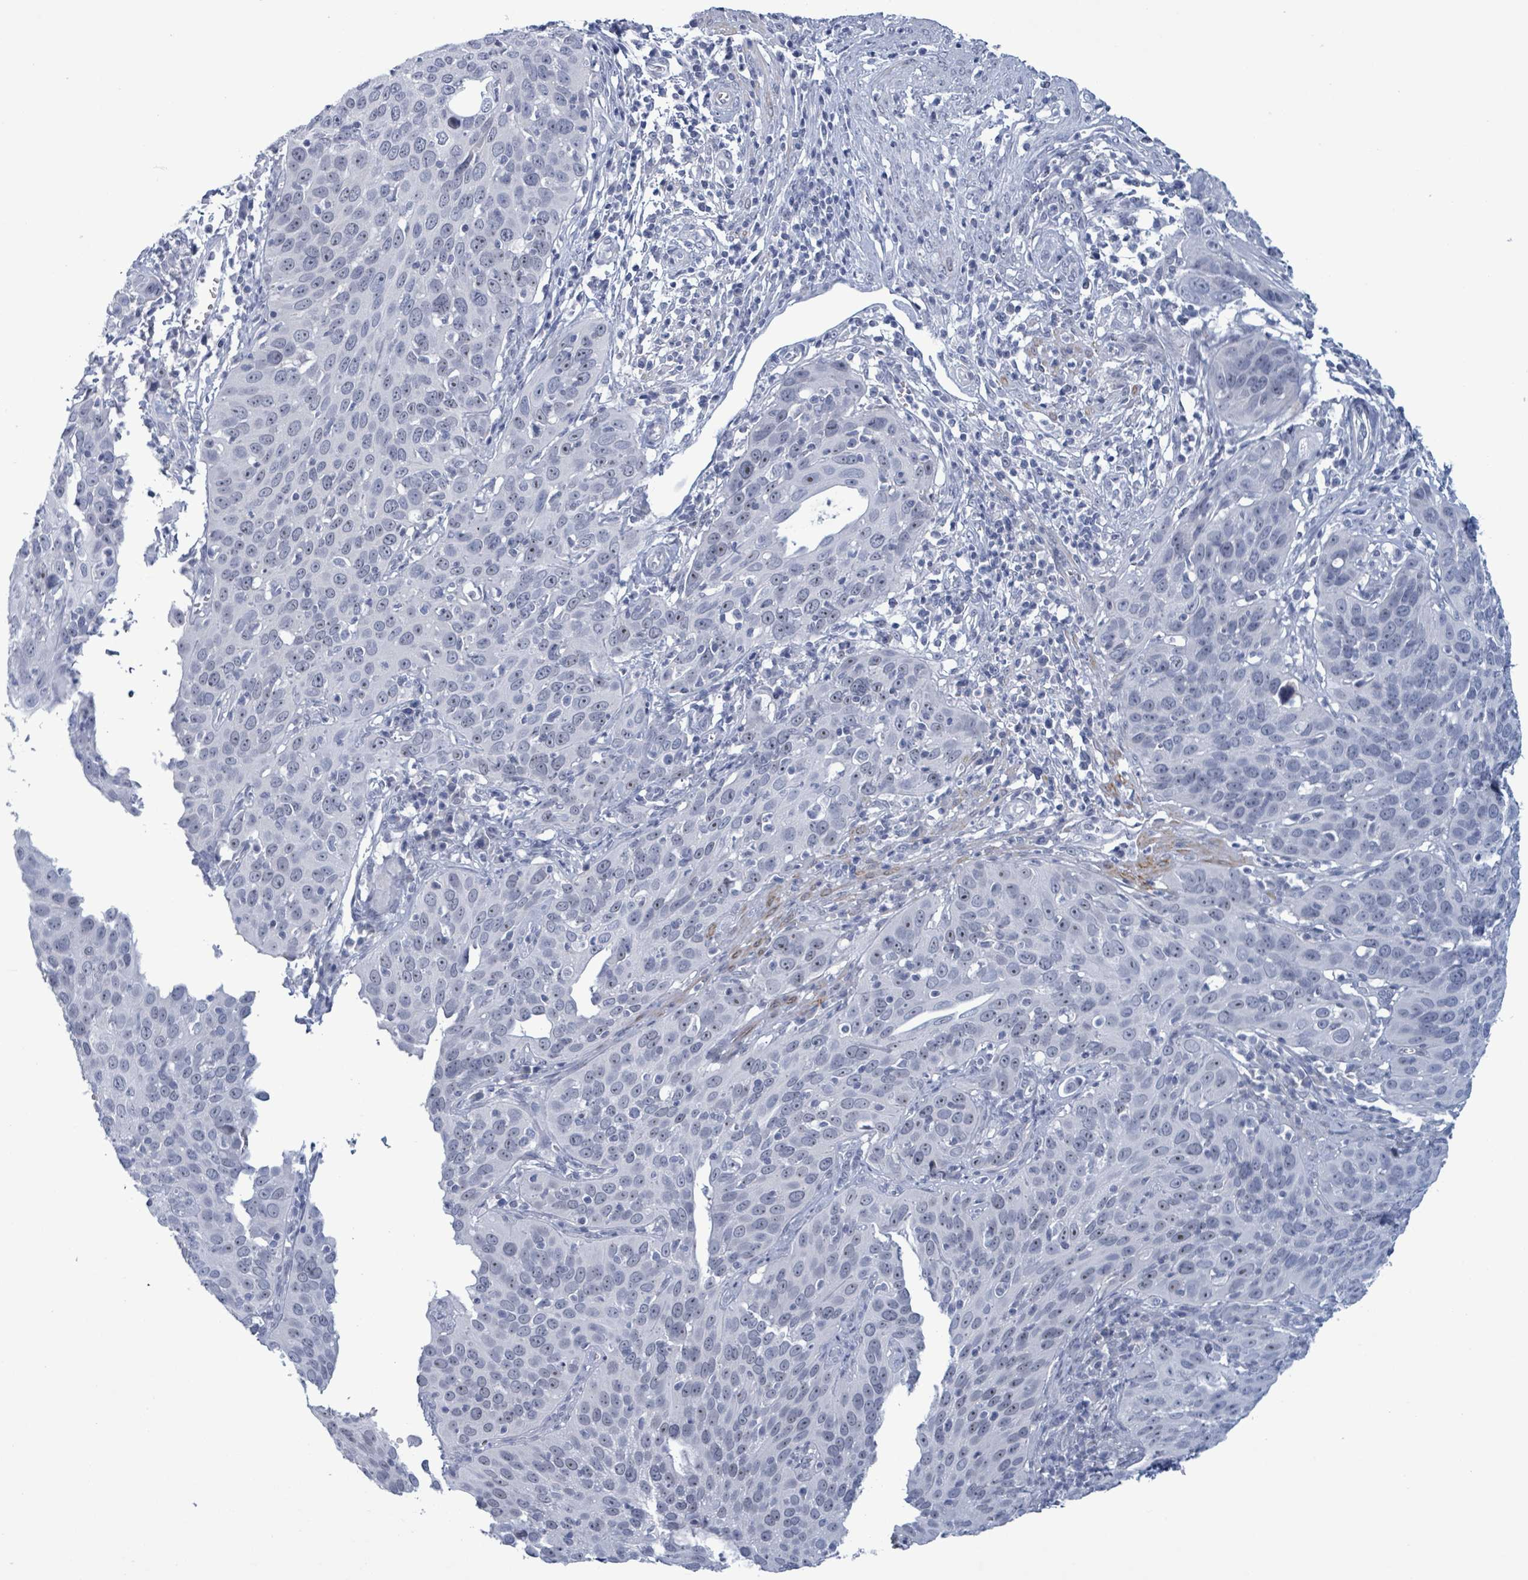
{"staining": {"intensity": "negative", "quantity": "none", "location": "none"}, "tissue": "cervical cancer", "cell_type": "Tumor cells", "image_type": "cancer", "snomed": [{"axis": "morphology", "description": "Squamous cell carcinoma, NOS"}, {"axis": "topography", "description": "Cervix"}], "caption": "Tumor cells are negative for protein expression in human cervical squamous cell carcinoma.", "gene": "ZNF771", "patient": {"sex": "female", "age": 36}}